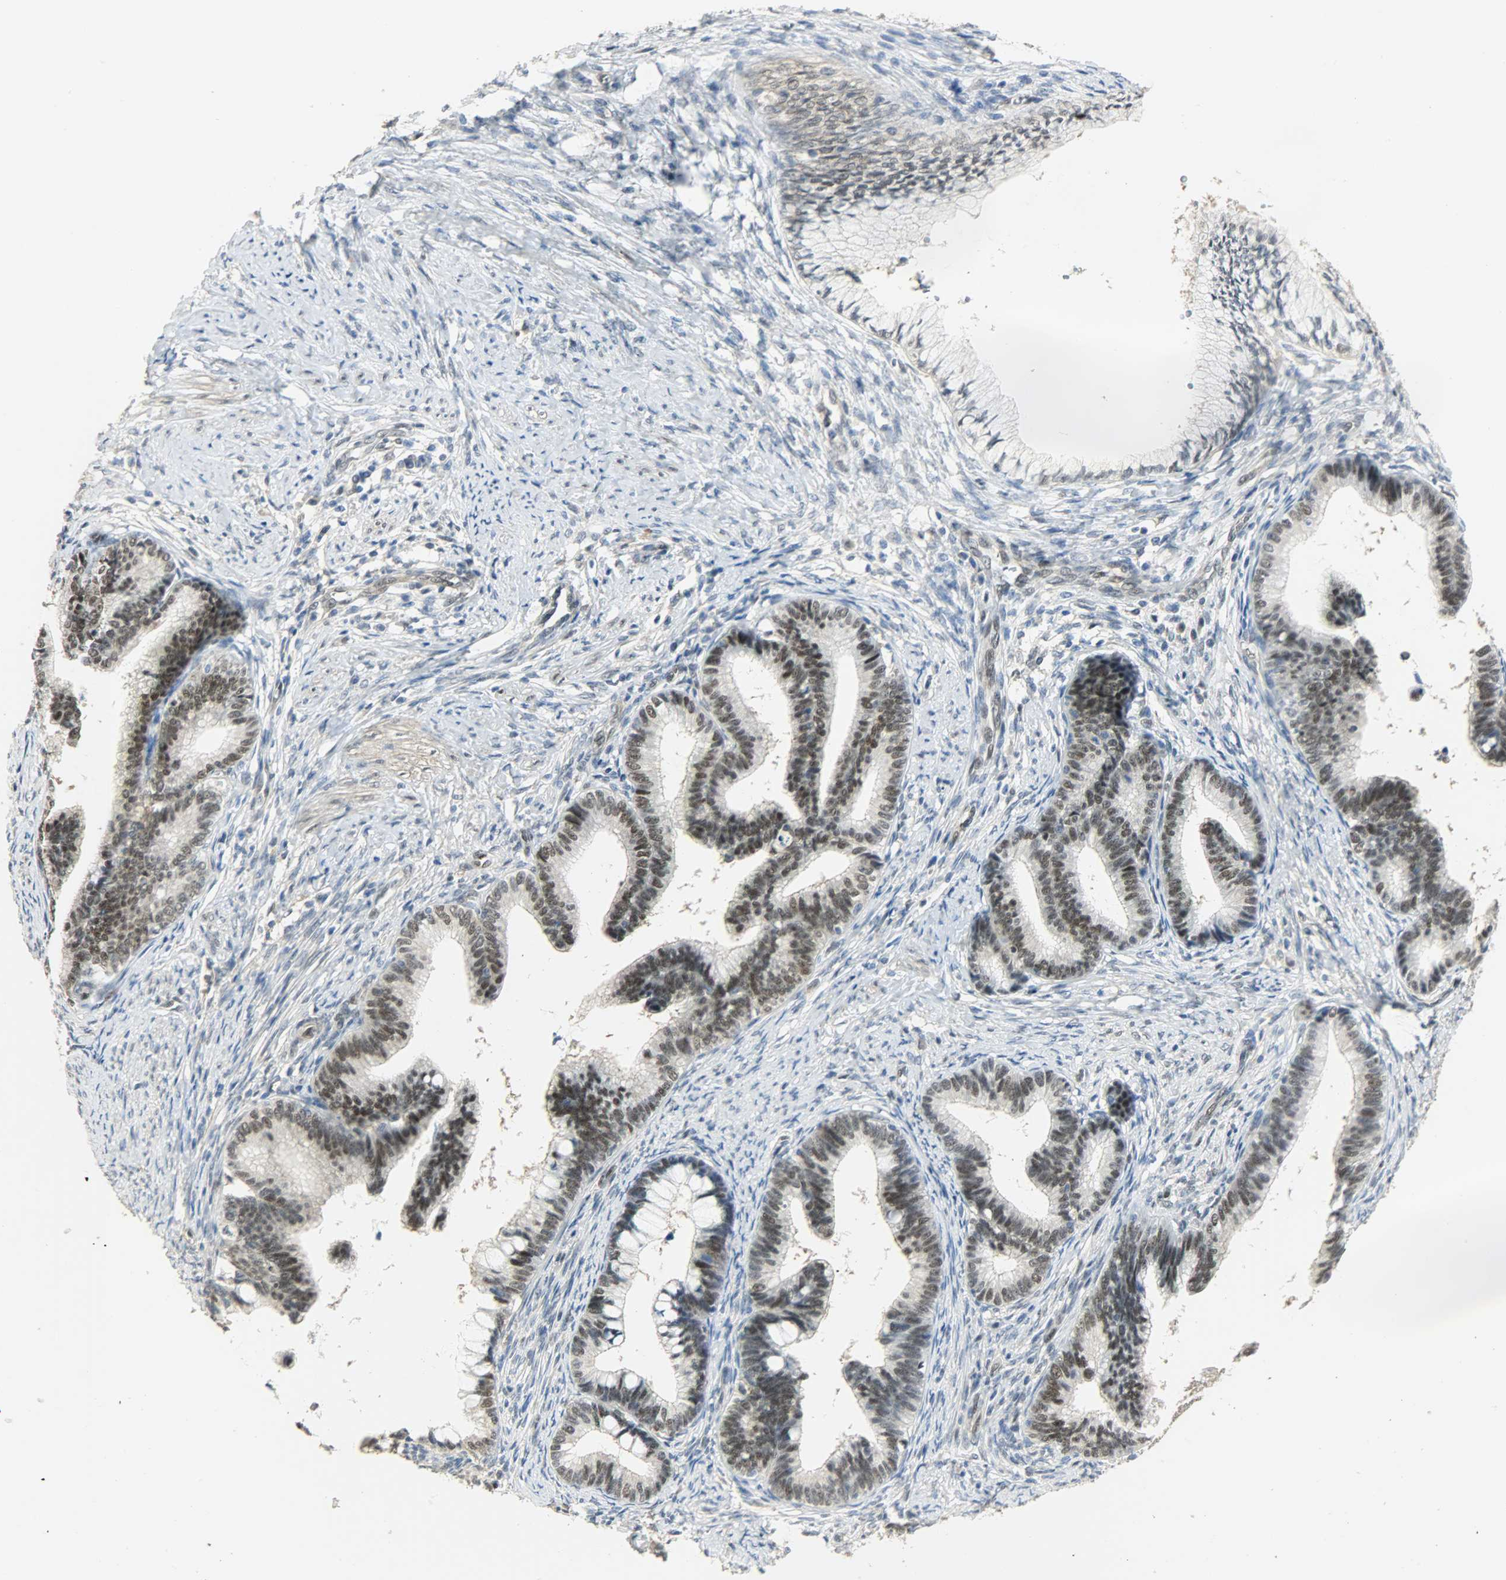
{"staining": {"intensity": "moderate", "quantity": "25%-75%", "location": "nuclear"}, "tissue": "cervical cancer", "cell_type": "Tumor cells", "image_type": "cancer", "snomed": [{"axis": "morphology", "description": "Adenocarcinoma, NOS"}, {"axis": "topography", "description": "Cervix"}], "caption": "Protein expression analysis of human cervical cancer reveals moderate nuclear expression in approximately 25%-75% of tumor cells.", "gene": "NPEPL1", "patient": {"sex": "female", "age": 36}}